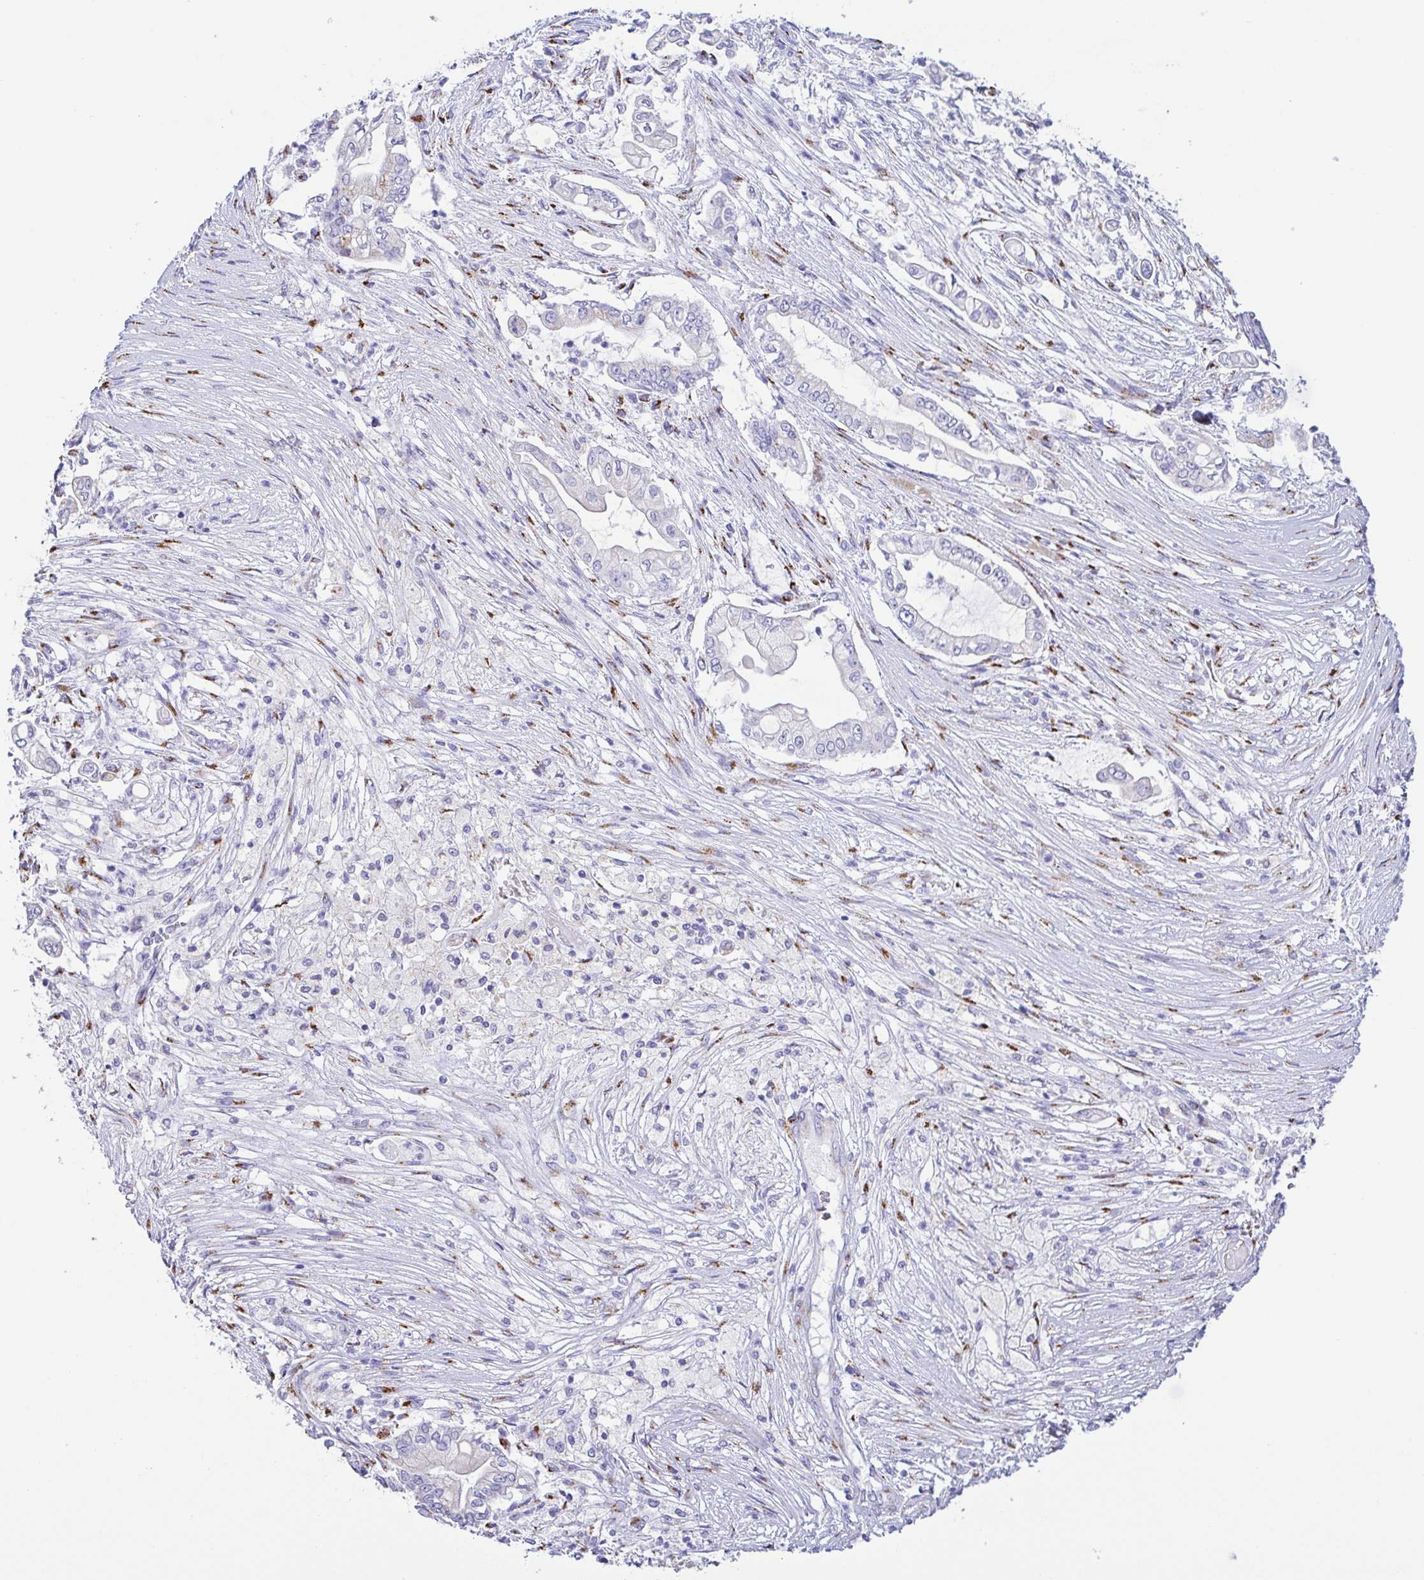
{"staining": {"intensity": "negative", "quantity": "none", "location": "none"}, "tissue": "pancreatic cancer", "cell_type": "Tumor cells", "image_type": "cancer", "snomed": [{"axis": "morphology", "description": "Adenocarcinoma, NOS"}, {"axis": "topography", "description": "Pancreas"}], "caption": "This is a histopathology image of immunohistochemistry staining of pancreatic cancer (adenocarcinoma), which shows no staining in tumor cells.", "gene": "SULT1B1", "patient": {"sex": "female", "age": 69}}